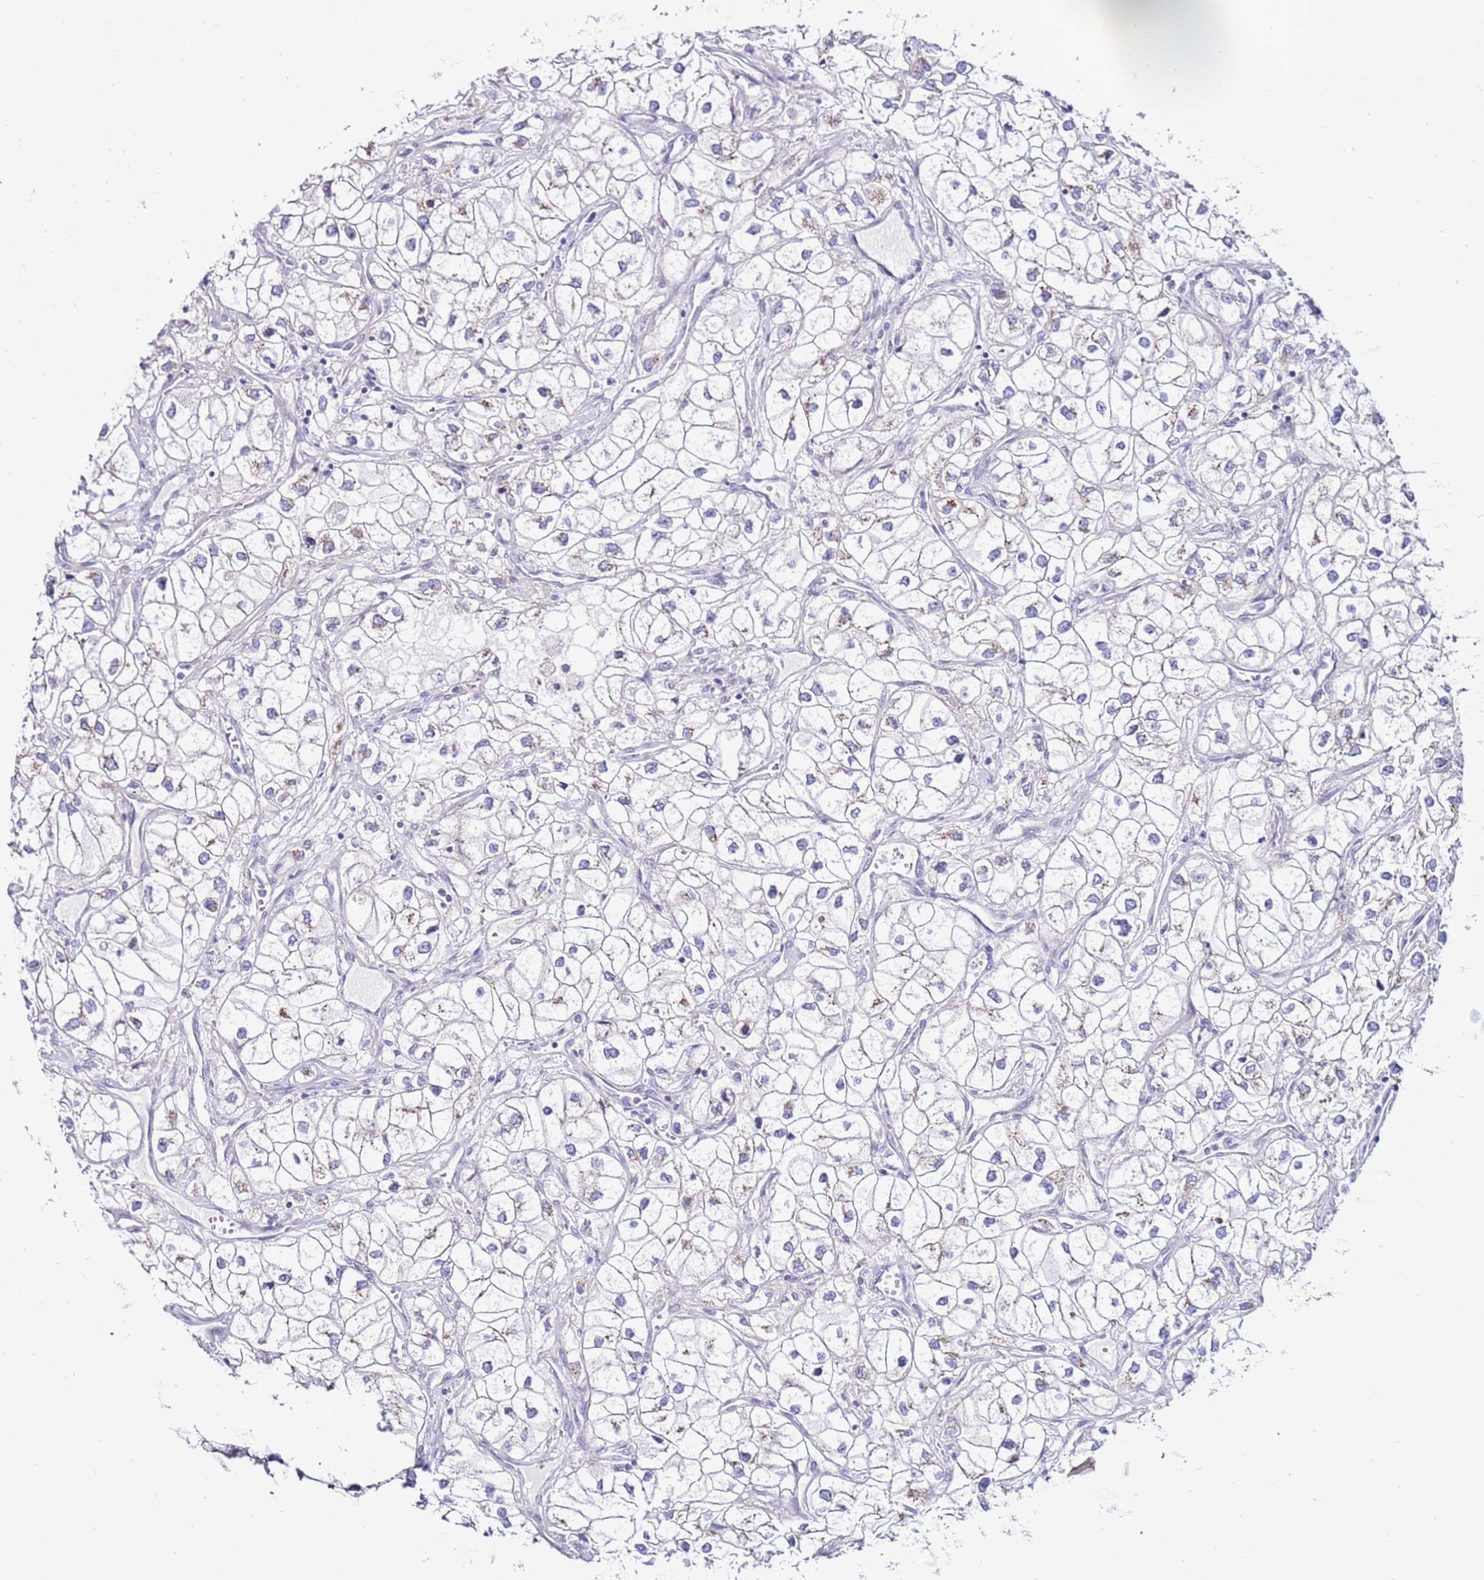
{"staining": {"intensity": "negative", "quantity": "none", "location": "none"}, "tissue": "renal cancer", "cell_type": "Tumor cells", "image_type": "cancer", "snomed": [{"axis": "morphology", "description": "Adenocarcinoma, NOS"}, {"axis": "topography", "description": "Kidney"}], "caption": "A photomicrograph of renal cancer stained for a protein reveals no brown staining in tumor cells. (DAB (3,3'-diaminobenzidine) IHC visualized using brightfield microscopy, high magnification).", "gene": "GPN3", "patient": {"sex": "male", "age": 59}}